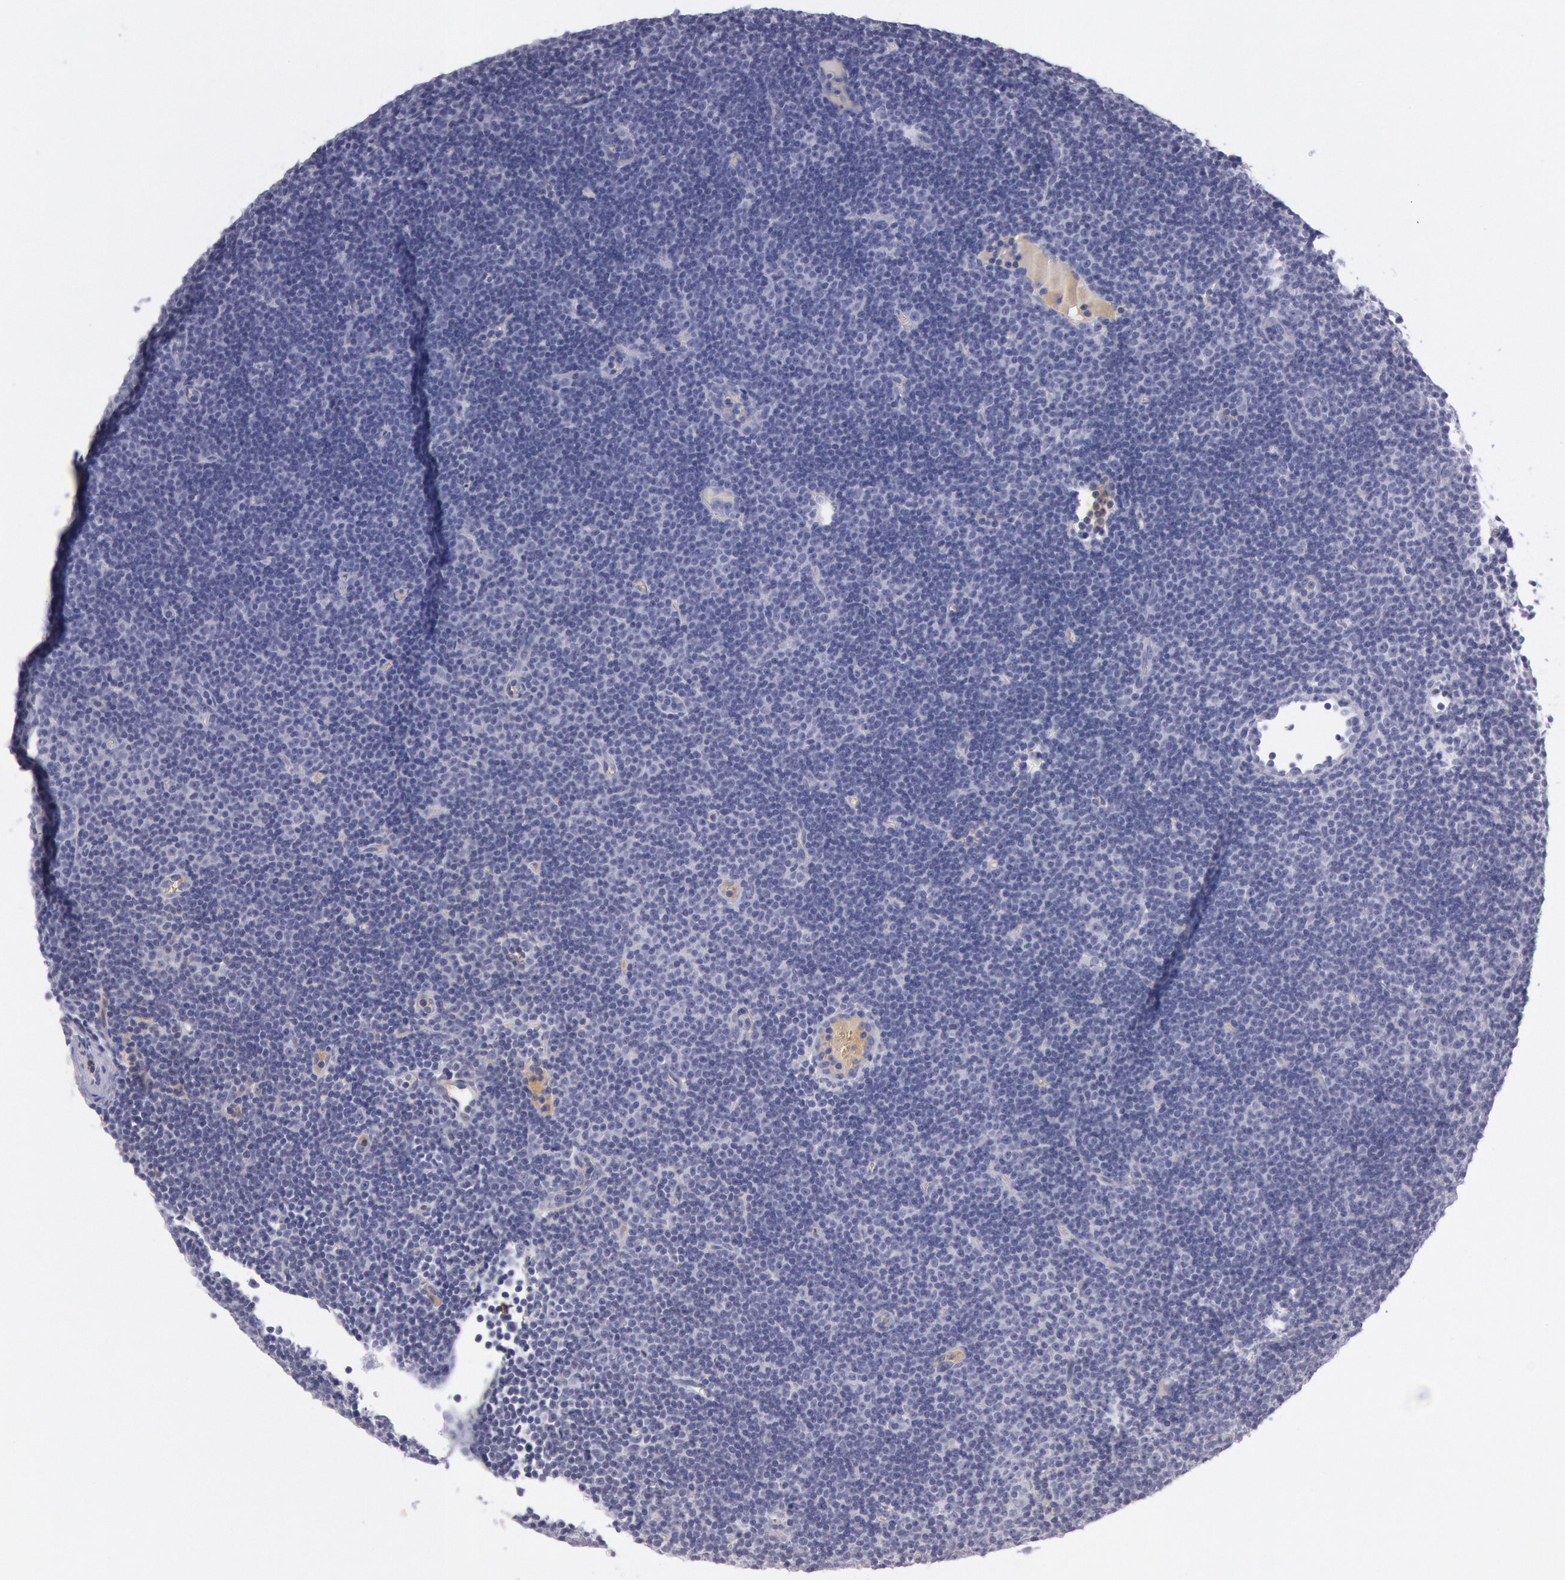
{"staining": {"intensity": "negative", "quantity": "none", "location": "none"}, "tissue": "lymphoma", "cell_type": "Tumor cells", "image_type": "cancer", "snomed": [{"axis": "morphology", "description": "Malignant lymphoma, non-Hodgkin's type, Low grade"}, {"axis": "topography", "description": "Lymph node"}], "caption": "Image shows no protein positivity in tumor cells of malignant lymphoma, non-Hodgkin's type (low-grade) tissue. (Brightfield microscopy of DAB (3,3'-diaminobenzidine) immunohistochemistry (IHC) at high magnification).", "gene": "IGHA1", "patient": {"sex": "male", "age": 57}}